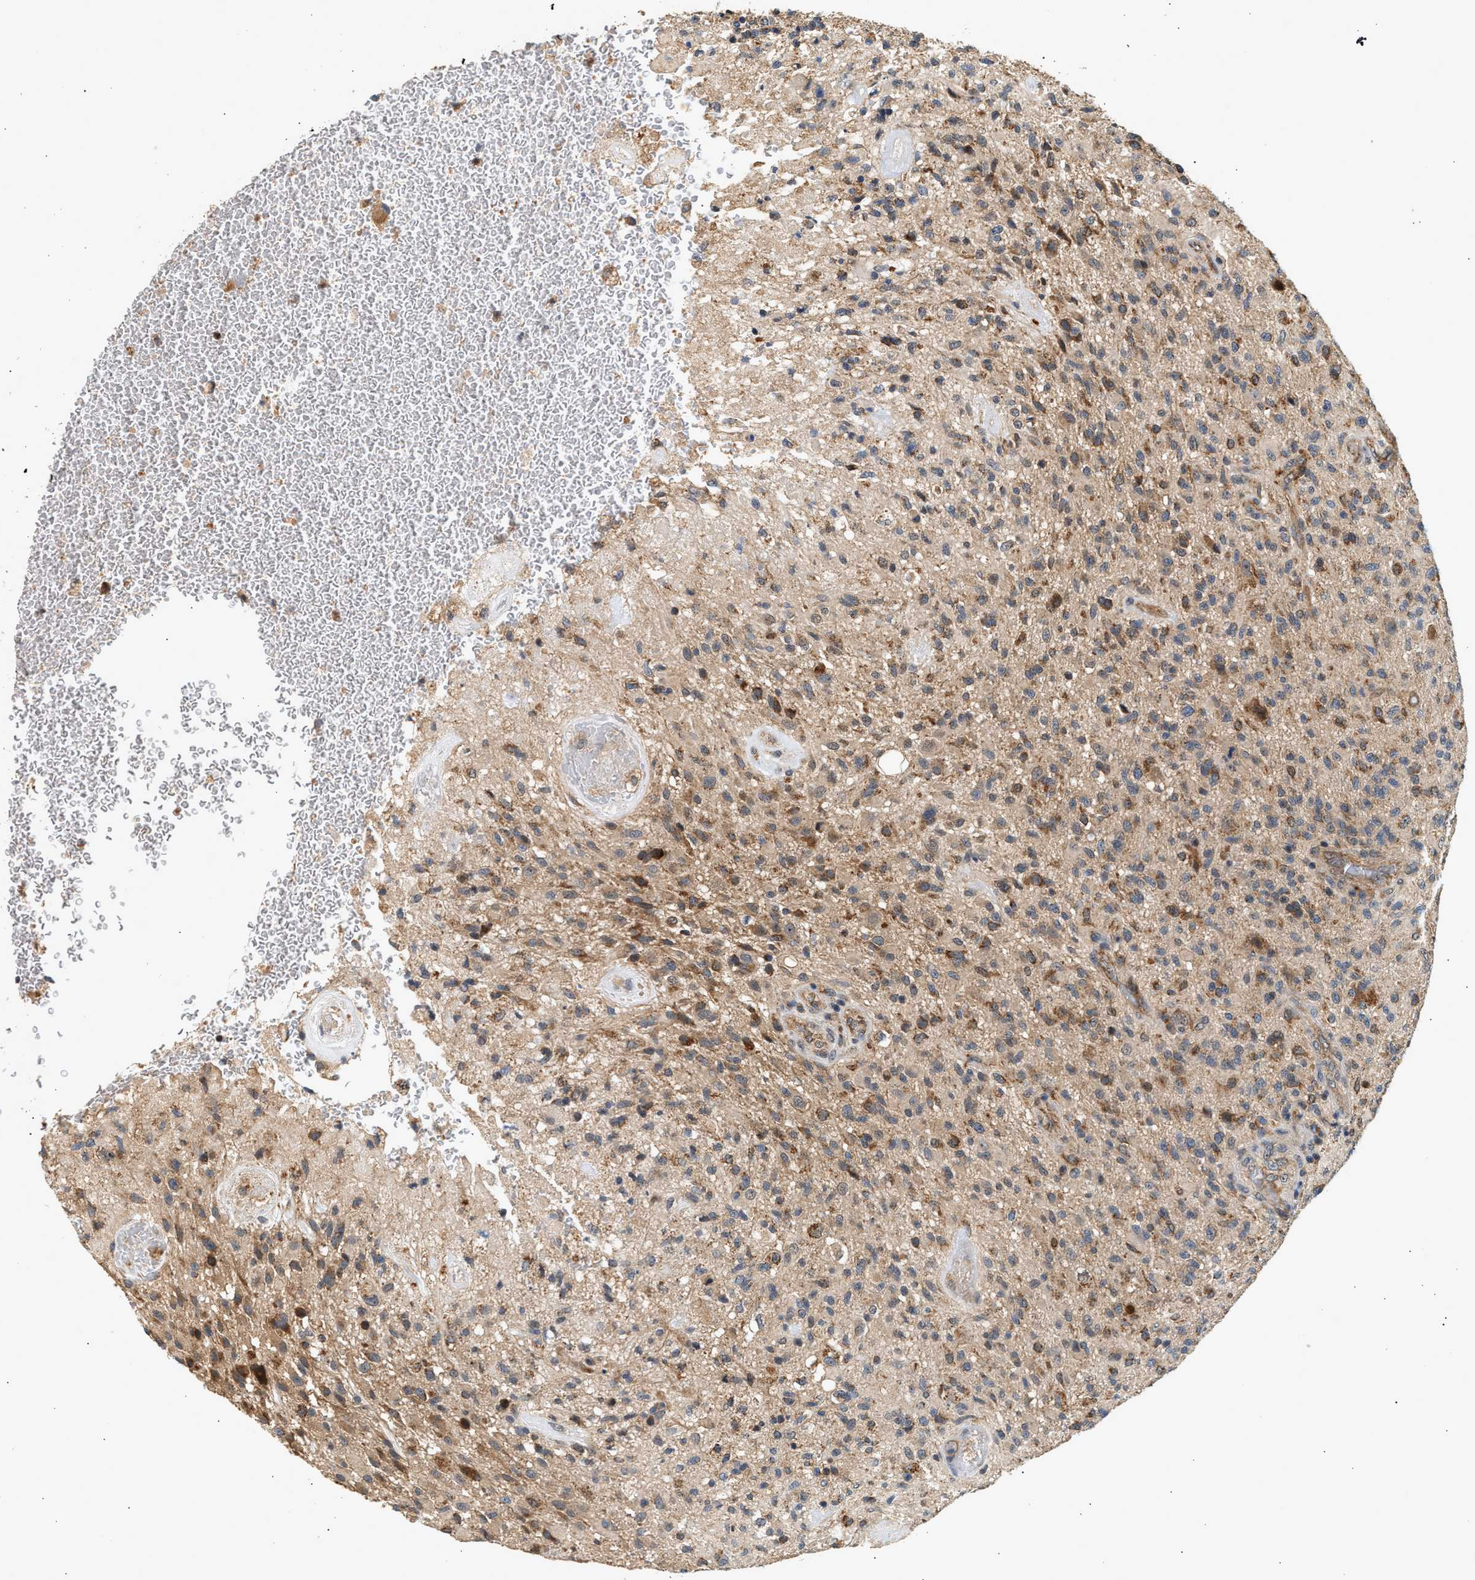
{"staining": {"intensity": "moderate", "quantity": "25%-75%", "location": "cytoplasmic/membranous"}, "tissue": "glioma", "cell_type": "Tumor cells", "image_type": "cancer", "snomed": [{"axis": "morphology", "description": "Glioma, malignant, High grade"}, {"axis": "topography", "description": "Brain"}], "caption": "This histopathology image demonstrates IHC staining of high-grade glioma (malignant), with medium moderate cytoplasmic/membranous expression in approximately 25%-75% of tumor cells.", "gene": "DUSP14", "patient": {"sex": "male", "age": 71}}